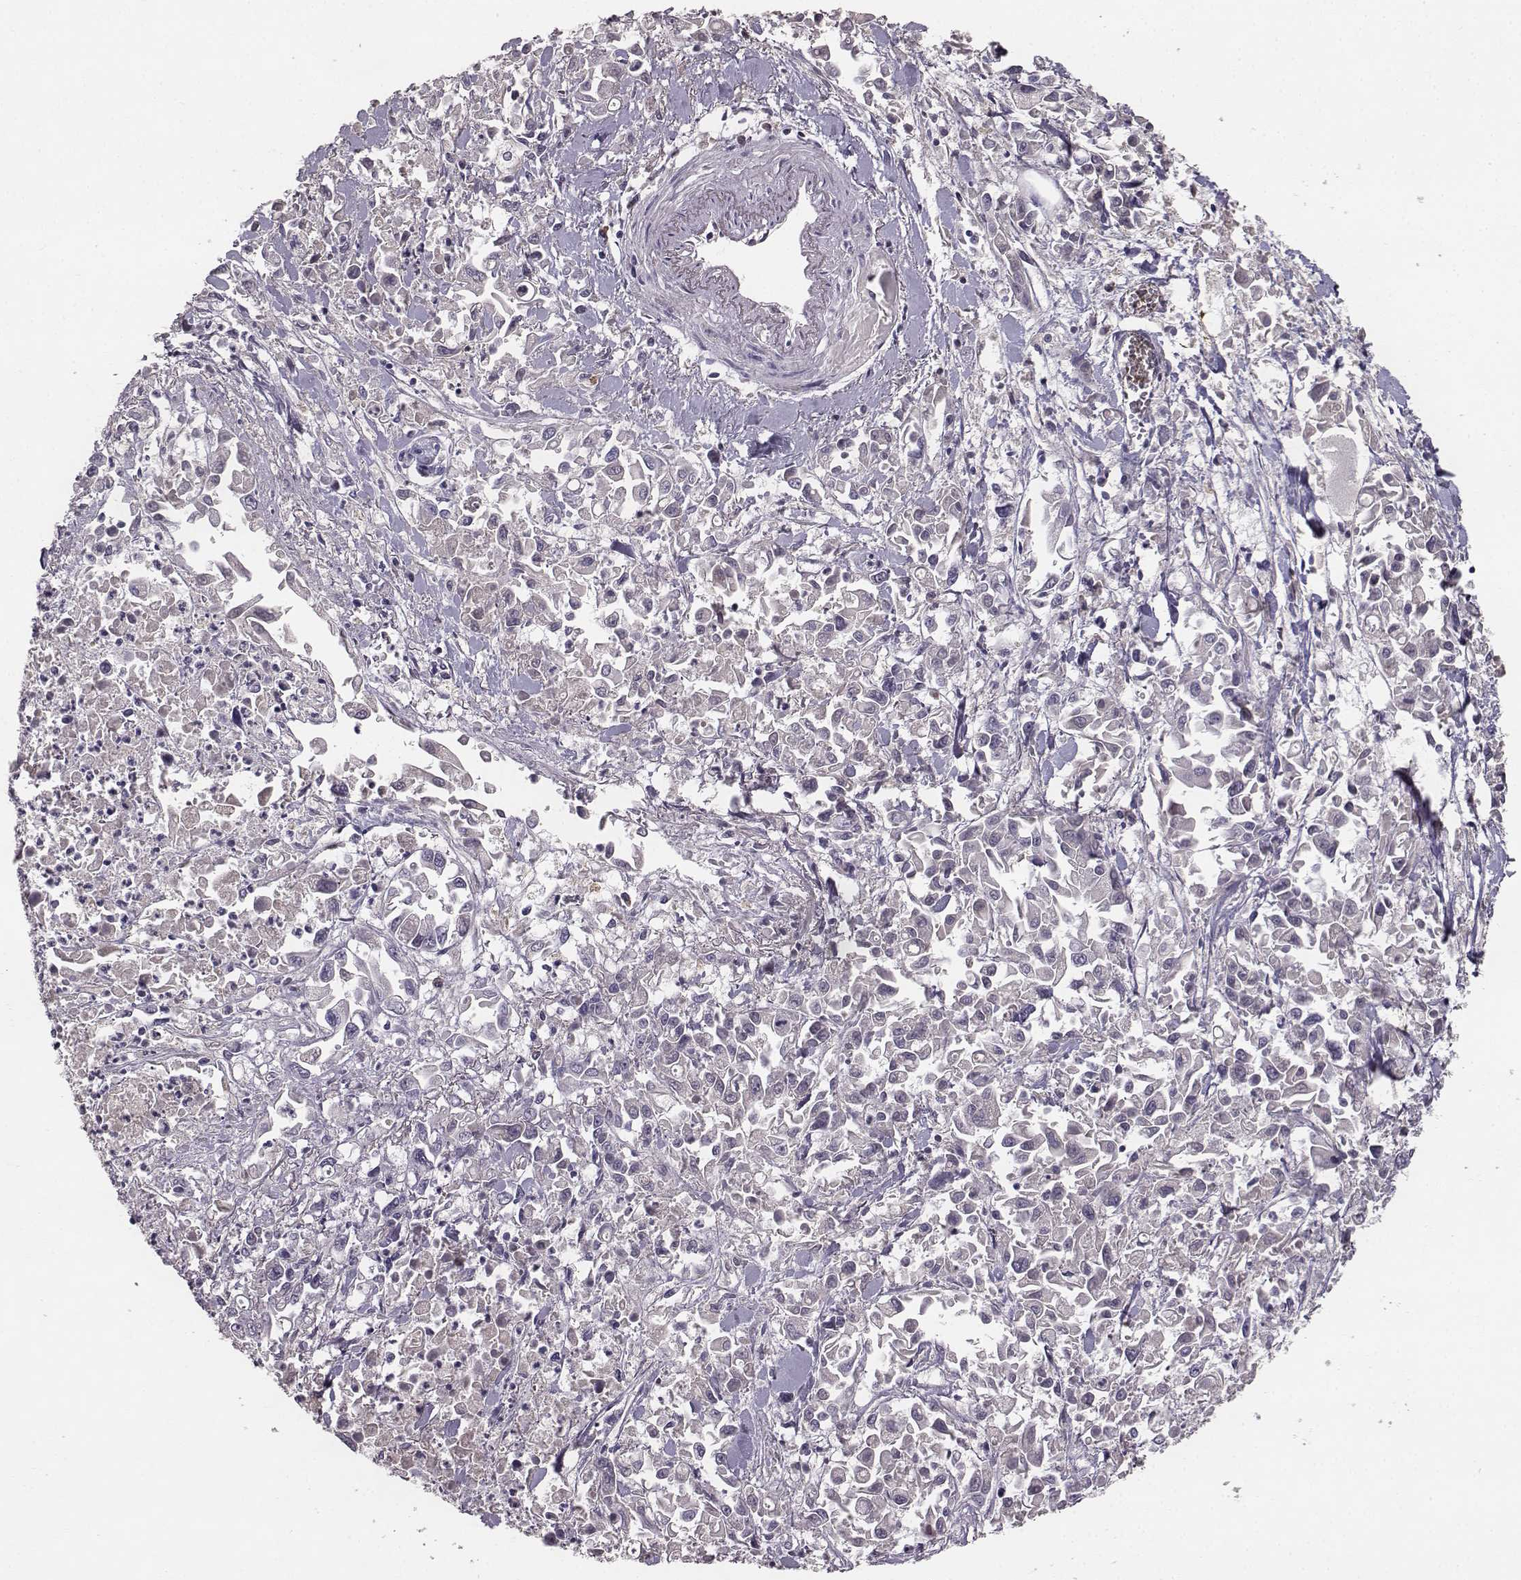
{"staining": {"intensity": "negative", "quantity": "none", "location": "none"}, "tissue": "pancreatic cancer", "cell_type": "Tumor cells", "image_type": "cancer", "snomed": [{"axis": "morphology", "description": "Adenocarcinoma, NOS"}, {"axis": "topography", "description": "Pancreas"}], "caption": "This is an immunohistochemistry (IHC) image of adenocarcinoma (pancreatic). There is no positivity in tumor cells.", "gene": "YJEFN3", "patient": {"sex": "female", "age": 83}}